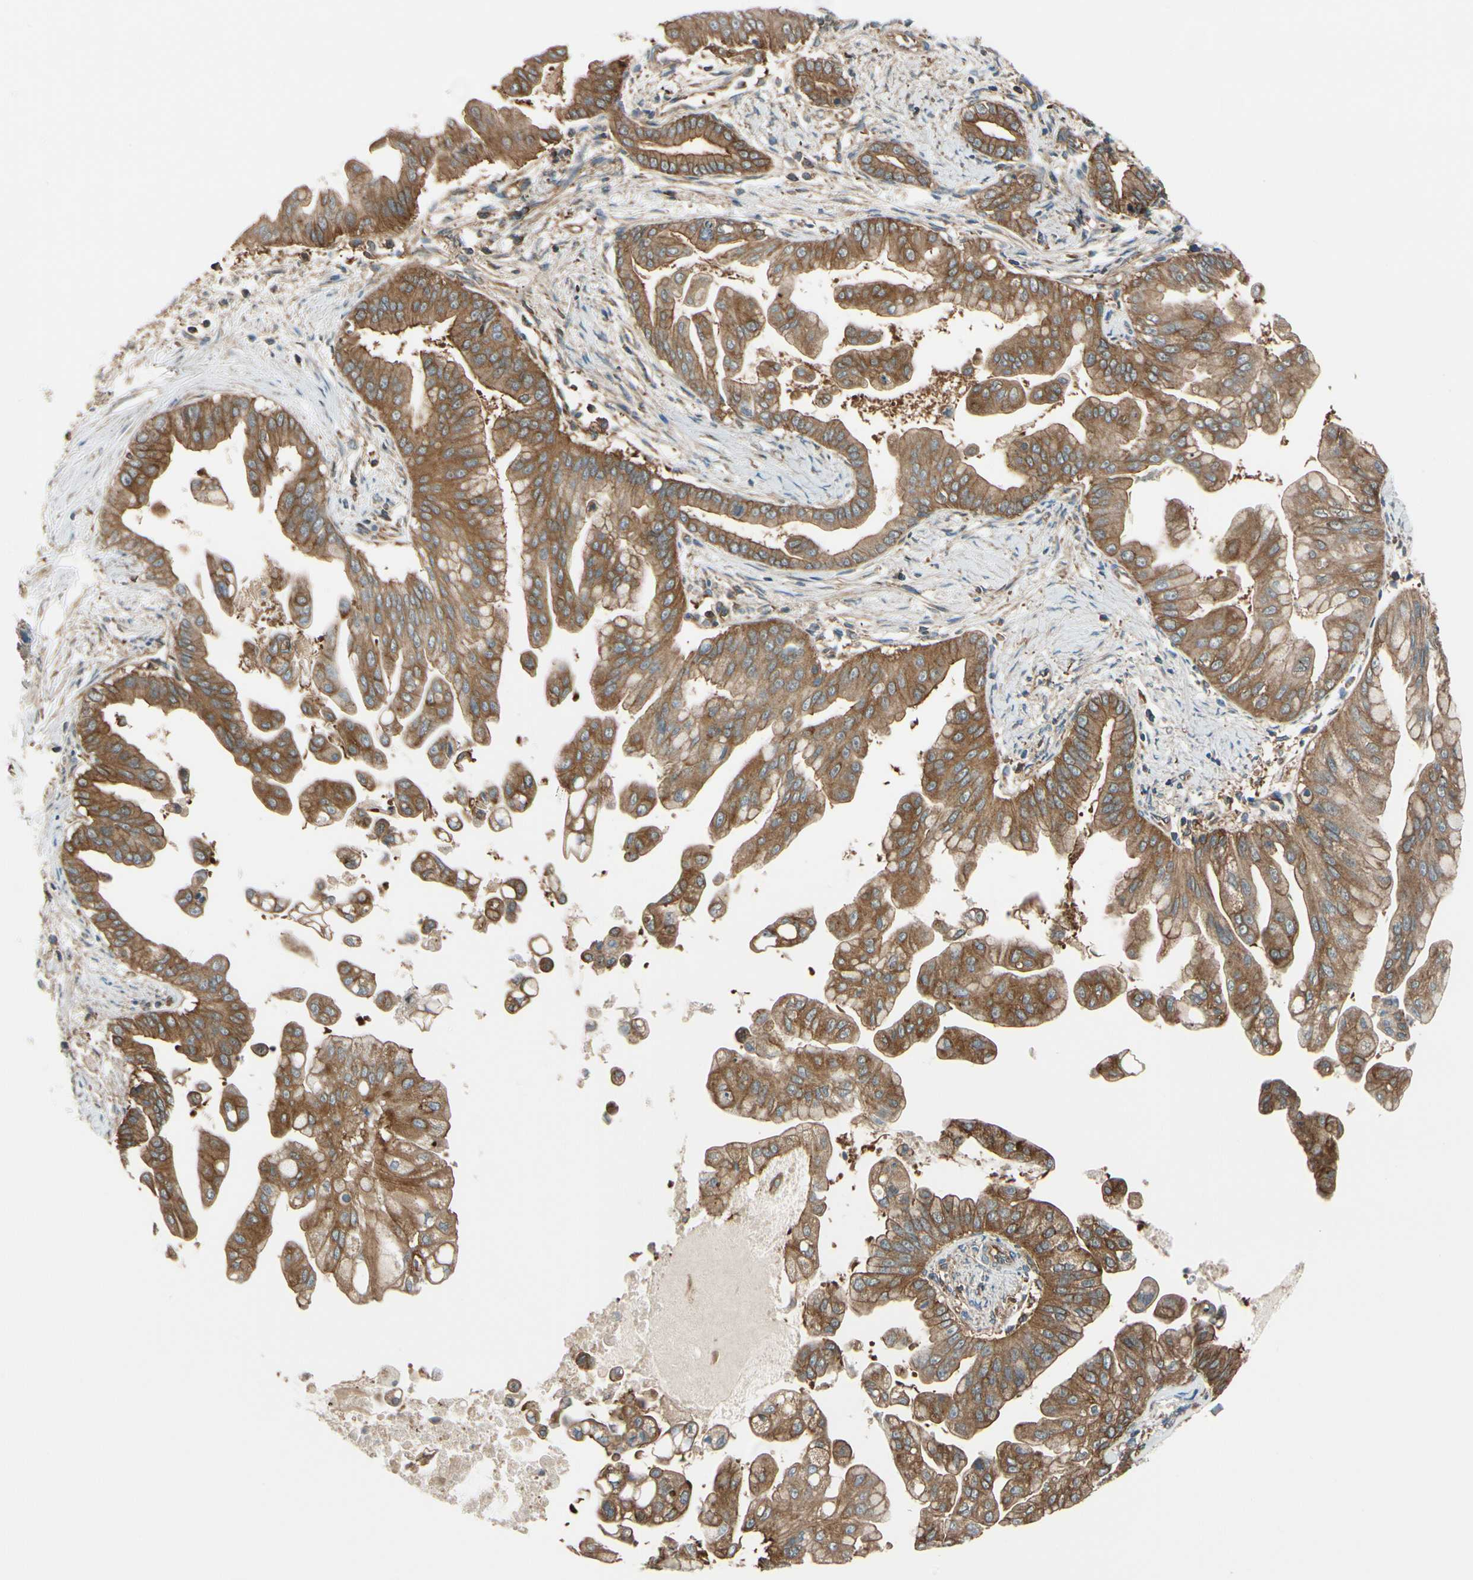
{"staining": {"intensity": "moderate", "quantity": "25%-75%", "location": "cytoplasmic/membranous"}, "tissue": "pancreatic cancer", "cell_type": "Tumor cells", "image_type": "cancer", "snomed": [{"axis": "morphology", "description": "Adenocarcinoma, NOS"}, {"axis": "topography", "description": "Pancreas"}], "caption": "Adenocarcinoma (pancreatic) stained with DAB (3,3'-diaminobenzidine) IHC shows medium levels of moderate cytoplasmic/membranous staining in approximately 25%-75% of tumor cells. Using DAB (3,3'-diaminobenzidine) (brown) and hematoxylin (blue) stains, captured at high magnification using brightfield microscopy.", "gene": "EPS15", "patient": {"sex": "female", "age": 75}}